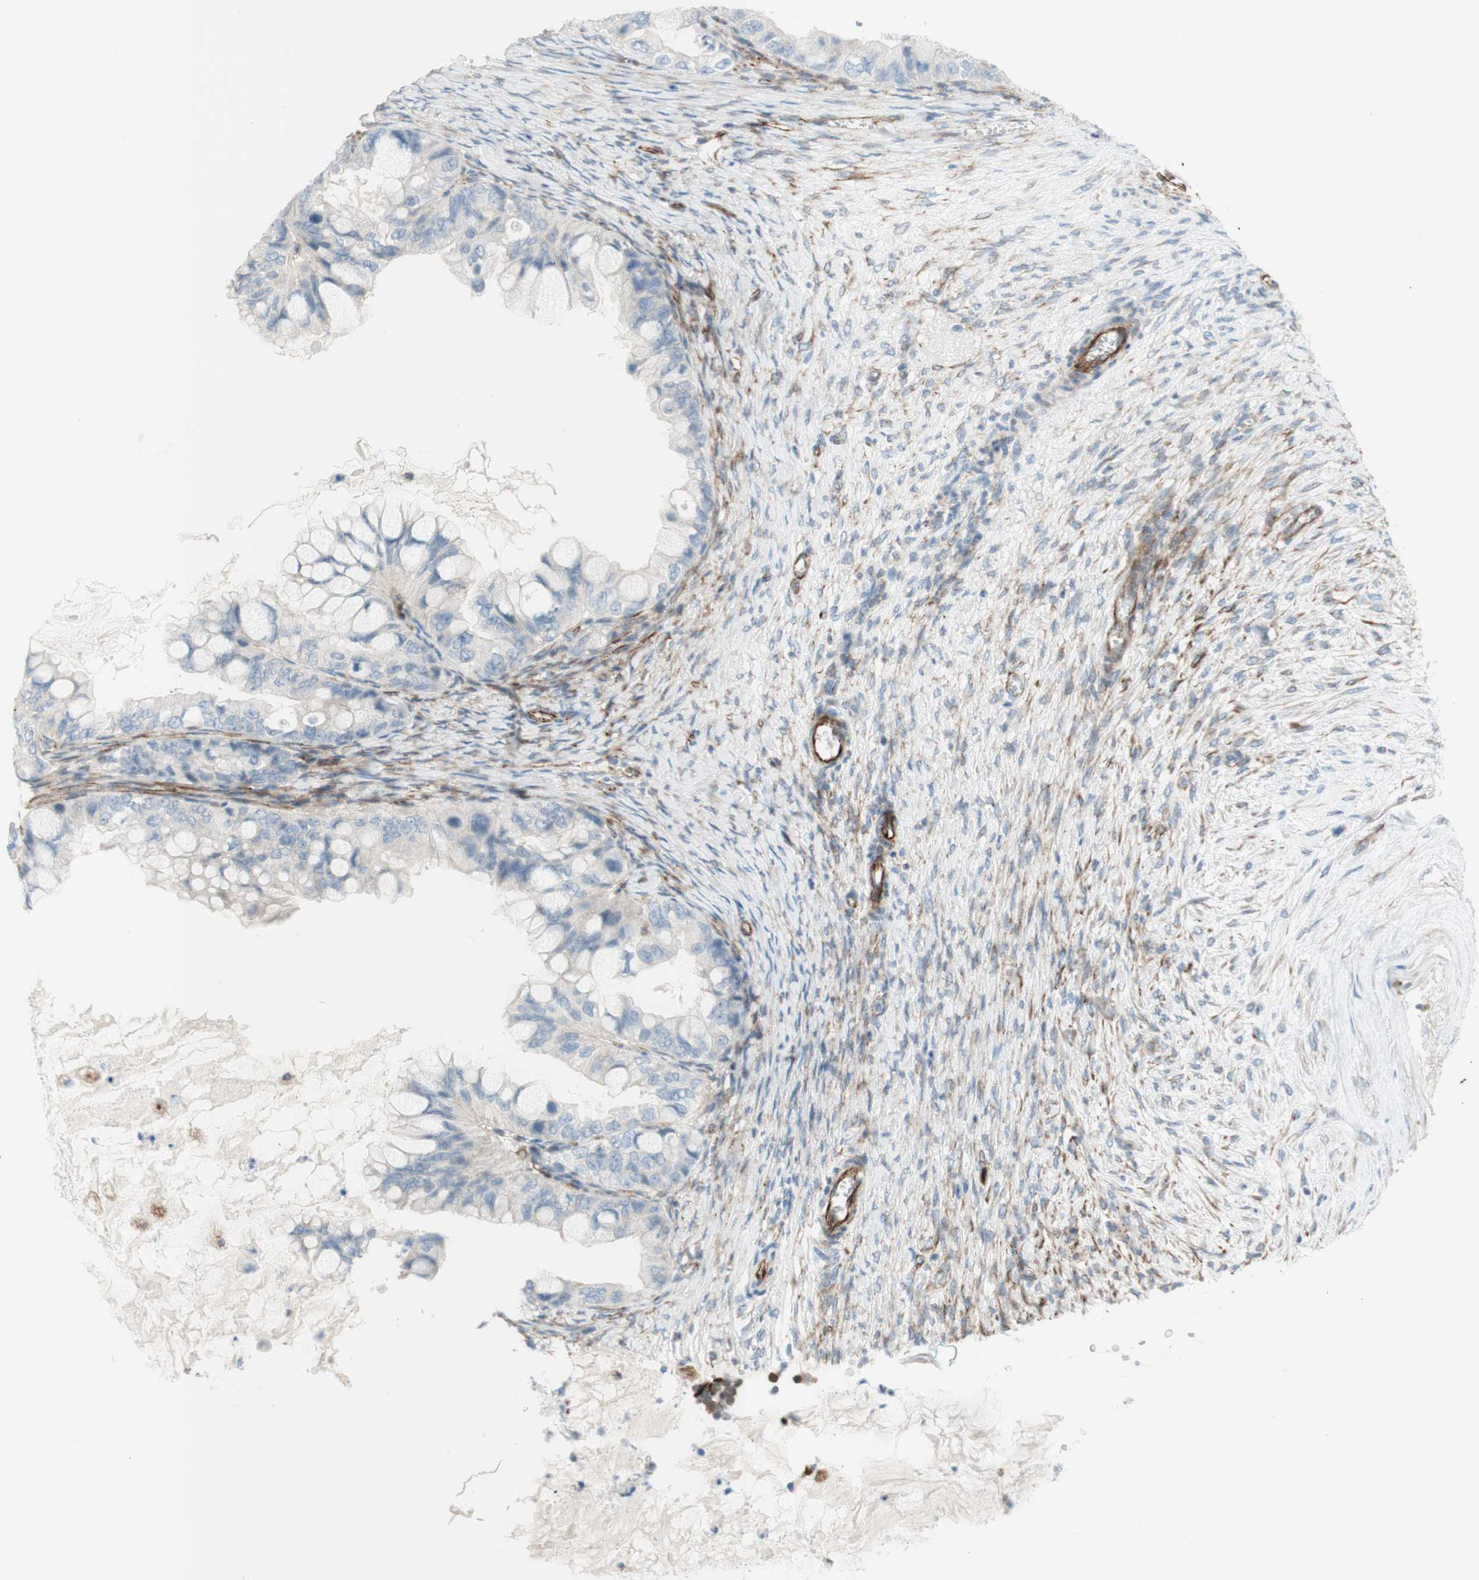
{"staining": {"intensity": "negative", "quantity": "none", "location": "none"}, "tissue": "ovarian cancer", "cell_type": "Tumor cells", "image_type": "cancer", "snomed": [{"axis": "morphology", "description": "Cystadenocarcinoma, mucinous, NOS"}, {"axis": "topography", "description": "Ovary"}], "caption": "Photomicrograph shows no protein positivity in tumor cells of mucinous cystadenocarcinoma (ovarian) tissue.", "gene": "POU2AF1", "patient": {"sex": "female", "age": 80}}